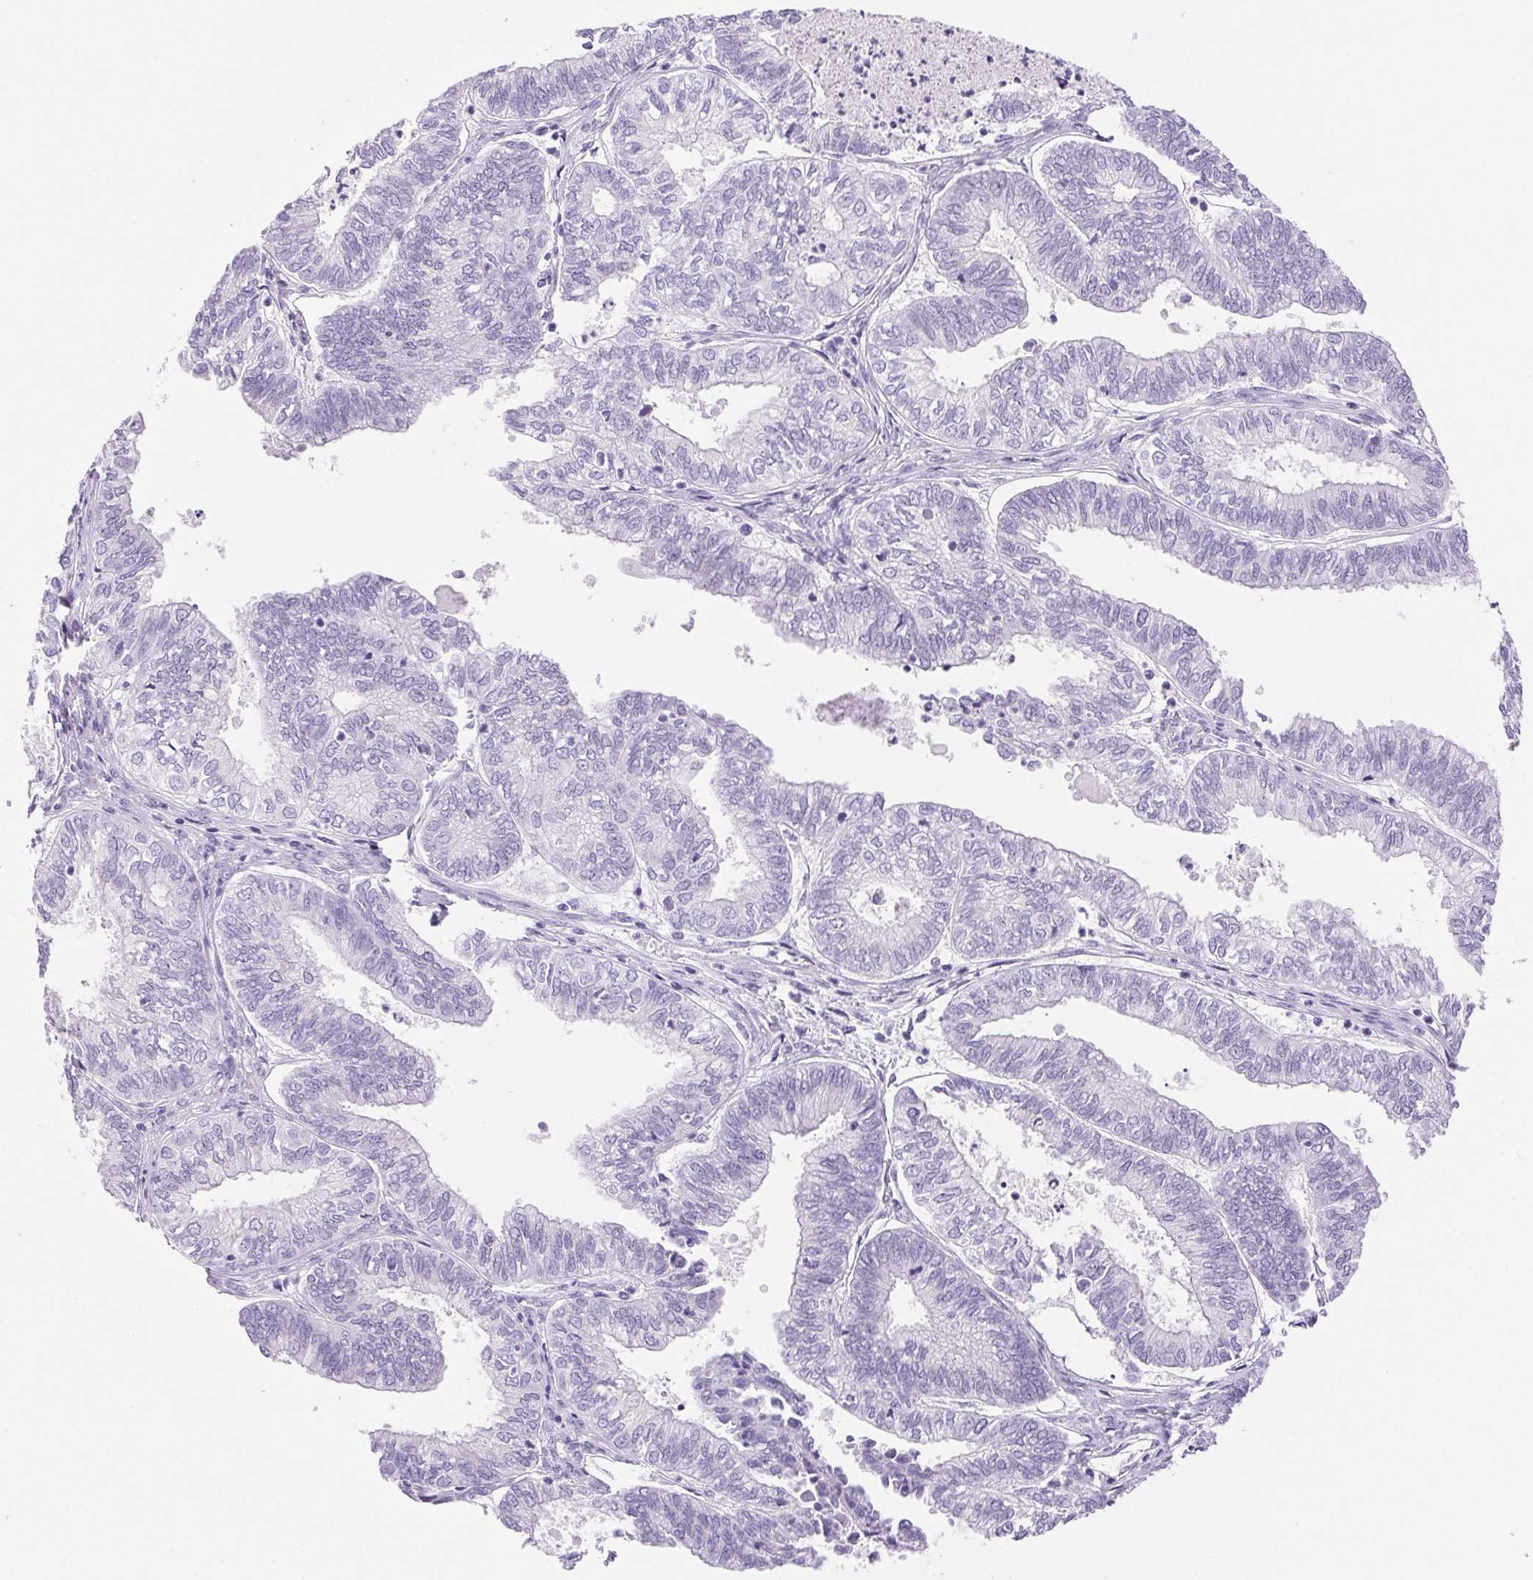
{"staining": {"intensity": "negative", "quantity": "none", "location": "none"}, "tissue": "ovarian cancer", "cell_type": "Tumor cells", "image_type": "cancer", "snomed": [{"axis": "morphology", "description": "Carcinoma, endometroid"}, {"axis": "topography", "description": "Ovary"}], "caption": "Micrograph shows no protein staining in tumor cells of ovarian cancer (endometroid carcinoma) tissue.", "gene": "SERPINB3", "patient": {"sex": "female", "age": 64}}